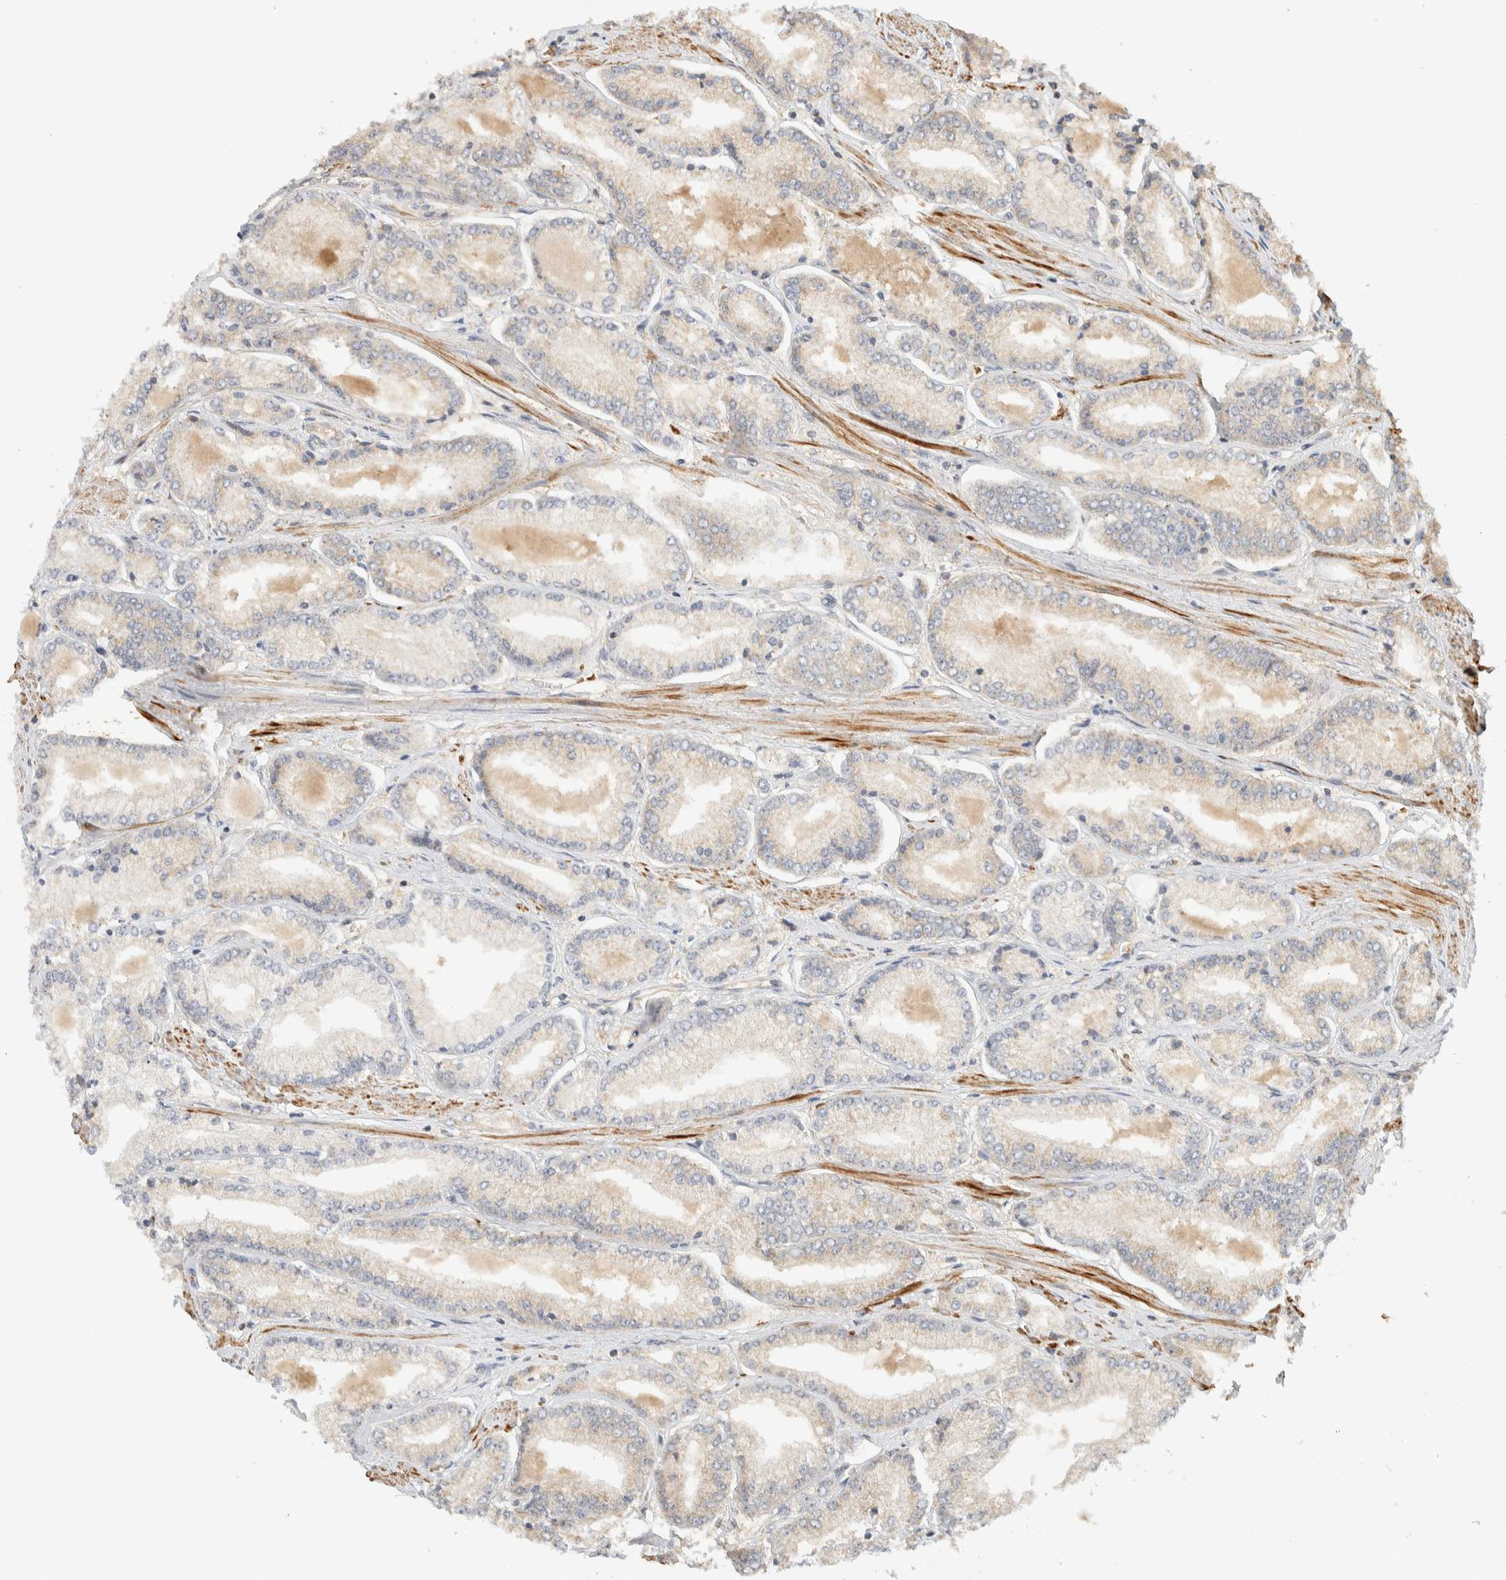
{"staining": {"intensity": "weak", "quantity": "<25%", "location": "cytoplasmic/membranous"}, "tissue": "prostate cancer", "cell_type": "Tumor cells", "image_type": "cancer", "snomed": [{"axis": "morphology", "description": "Adenocarcinoma, Low grade"}, {"axis": "topography", "description": "Prostate"}], "caption": "Immunohistochemistry image of human prostate cancer stained for a protein (brown), which displays no expression in tumor cells.", "gene": "TTI2", "patient": {"sex": "male", "age": 52}}